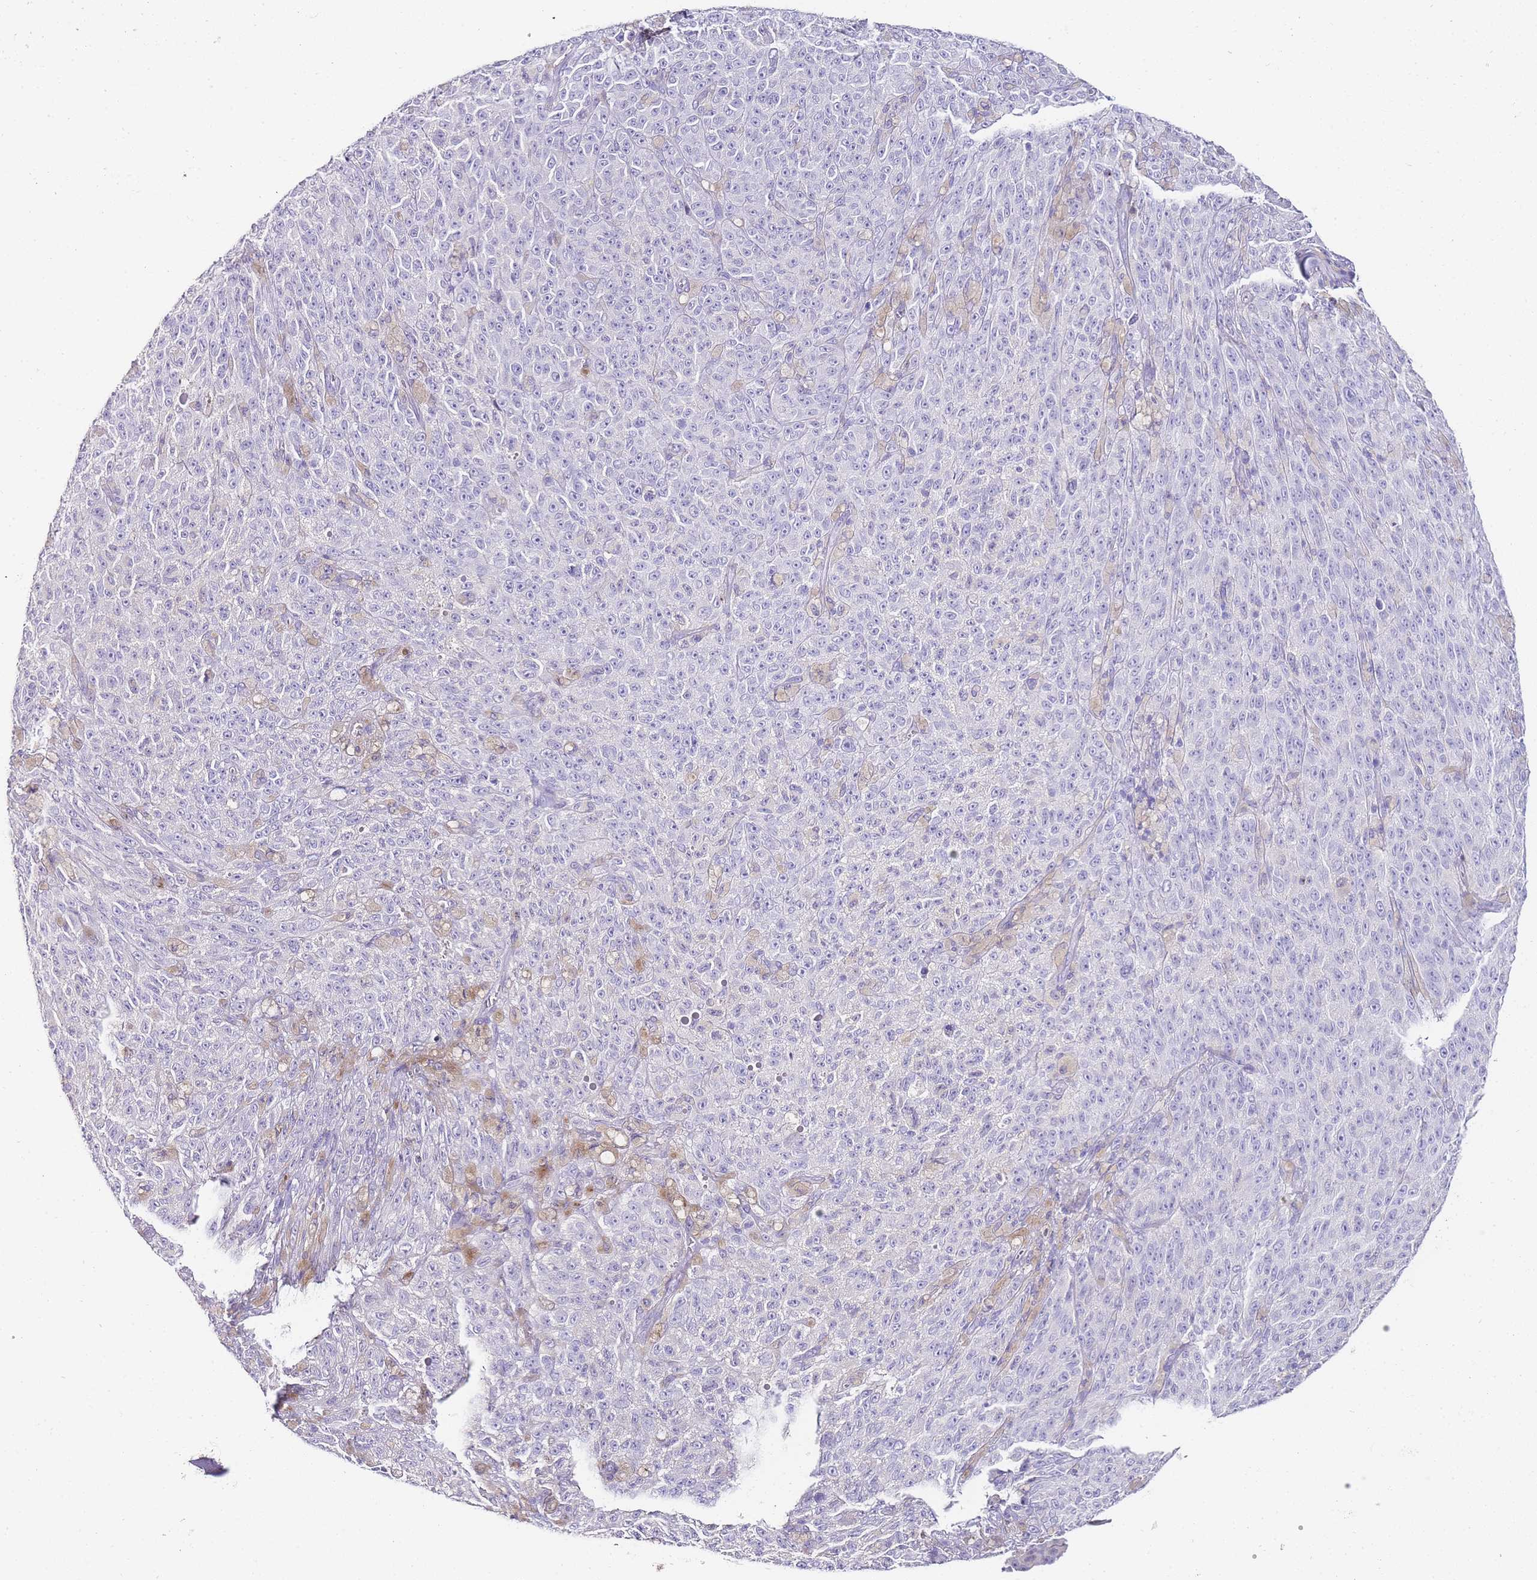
{"staining": {"intensity": "negative", "quantity": "none", "location": "none"}, "tissue": "melanoma", "cell_type": "Tumor cells", "image_type": "cancer", "snomed": [{"axis": "morphology", "description": "Malignant melanoma, NOS"}, {"axis": "topography", "description": "Skin"}], "caption": "Immunohistochemical staining of malignant melanoma exhibits no significant positivity in tumor cells.", "gene": "DPP4", "patient": {"sex": "female", "age": 82}}